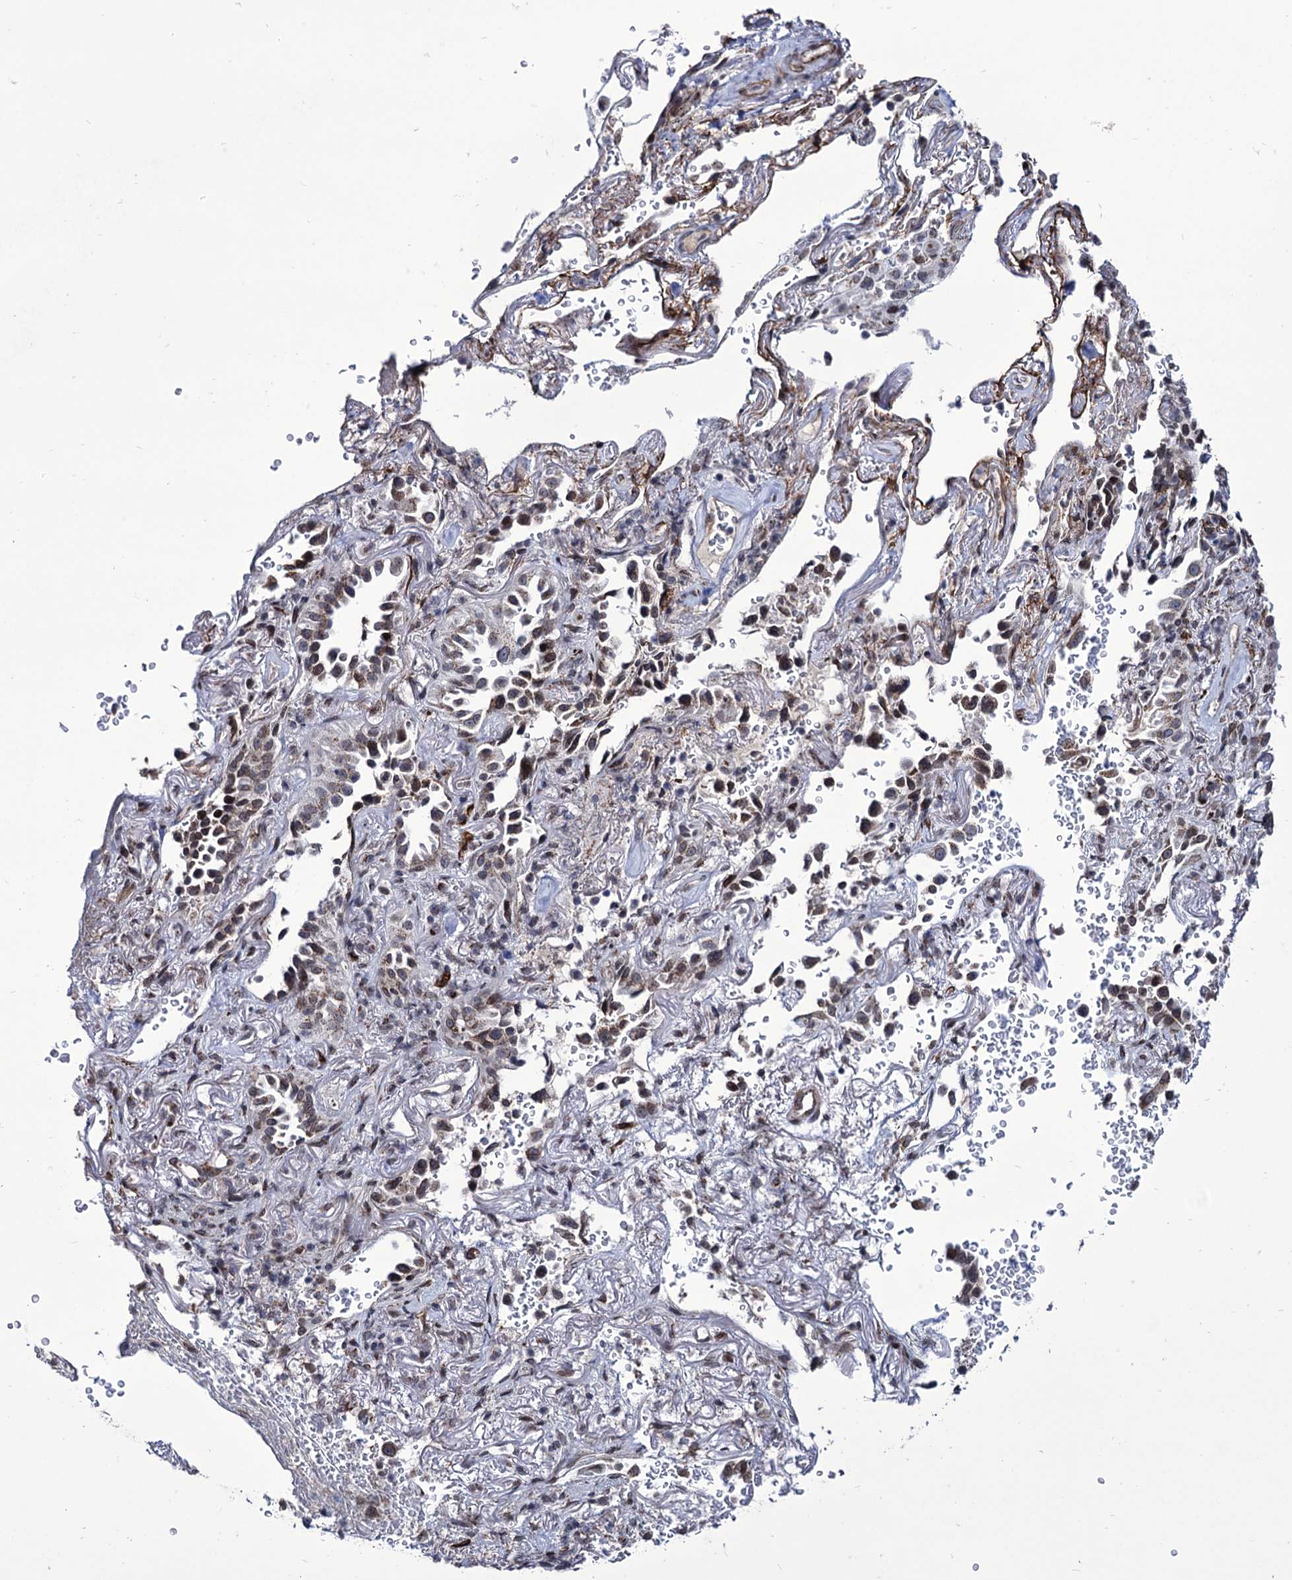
{"staining": {"intensity": "weak", "quantity": "<25%", "location": "cytoplasmic/membranous,nuclear"}, "tissue": "lung cancer", "cell_type": "Tumor cells", "image_type": "cancer", "snomed": [{"axis": "morphology", "description": "Adenocarcinoma, NOS"}, {"axis": "topography", "description": "Lung"}], "caption": "Immunohistochemistry (IHC) image of neoplastic tissue: human lung cancer stained with DAB (3,3'-diaminobenzidine) exhibits no significant protein expression in tumor cells.", "gene": "ZC3H12C", "patient": {"sex": "female", "age": 69}}